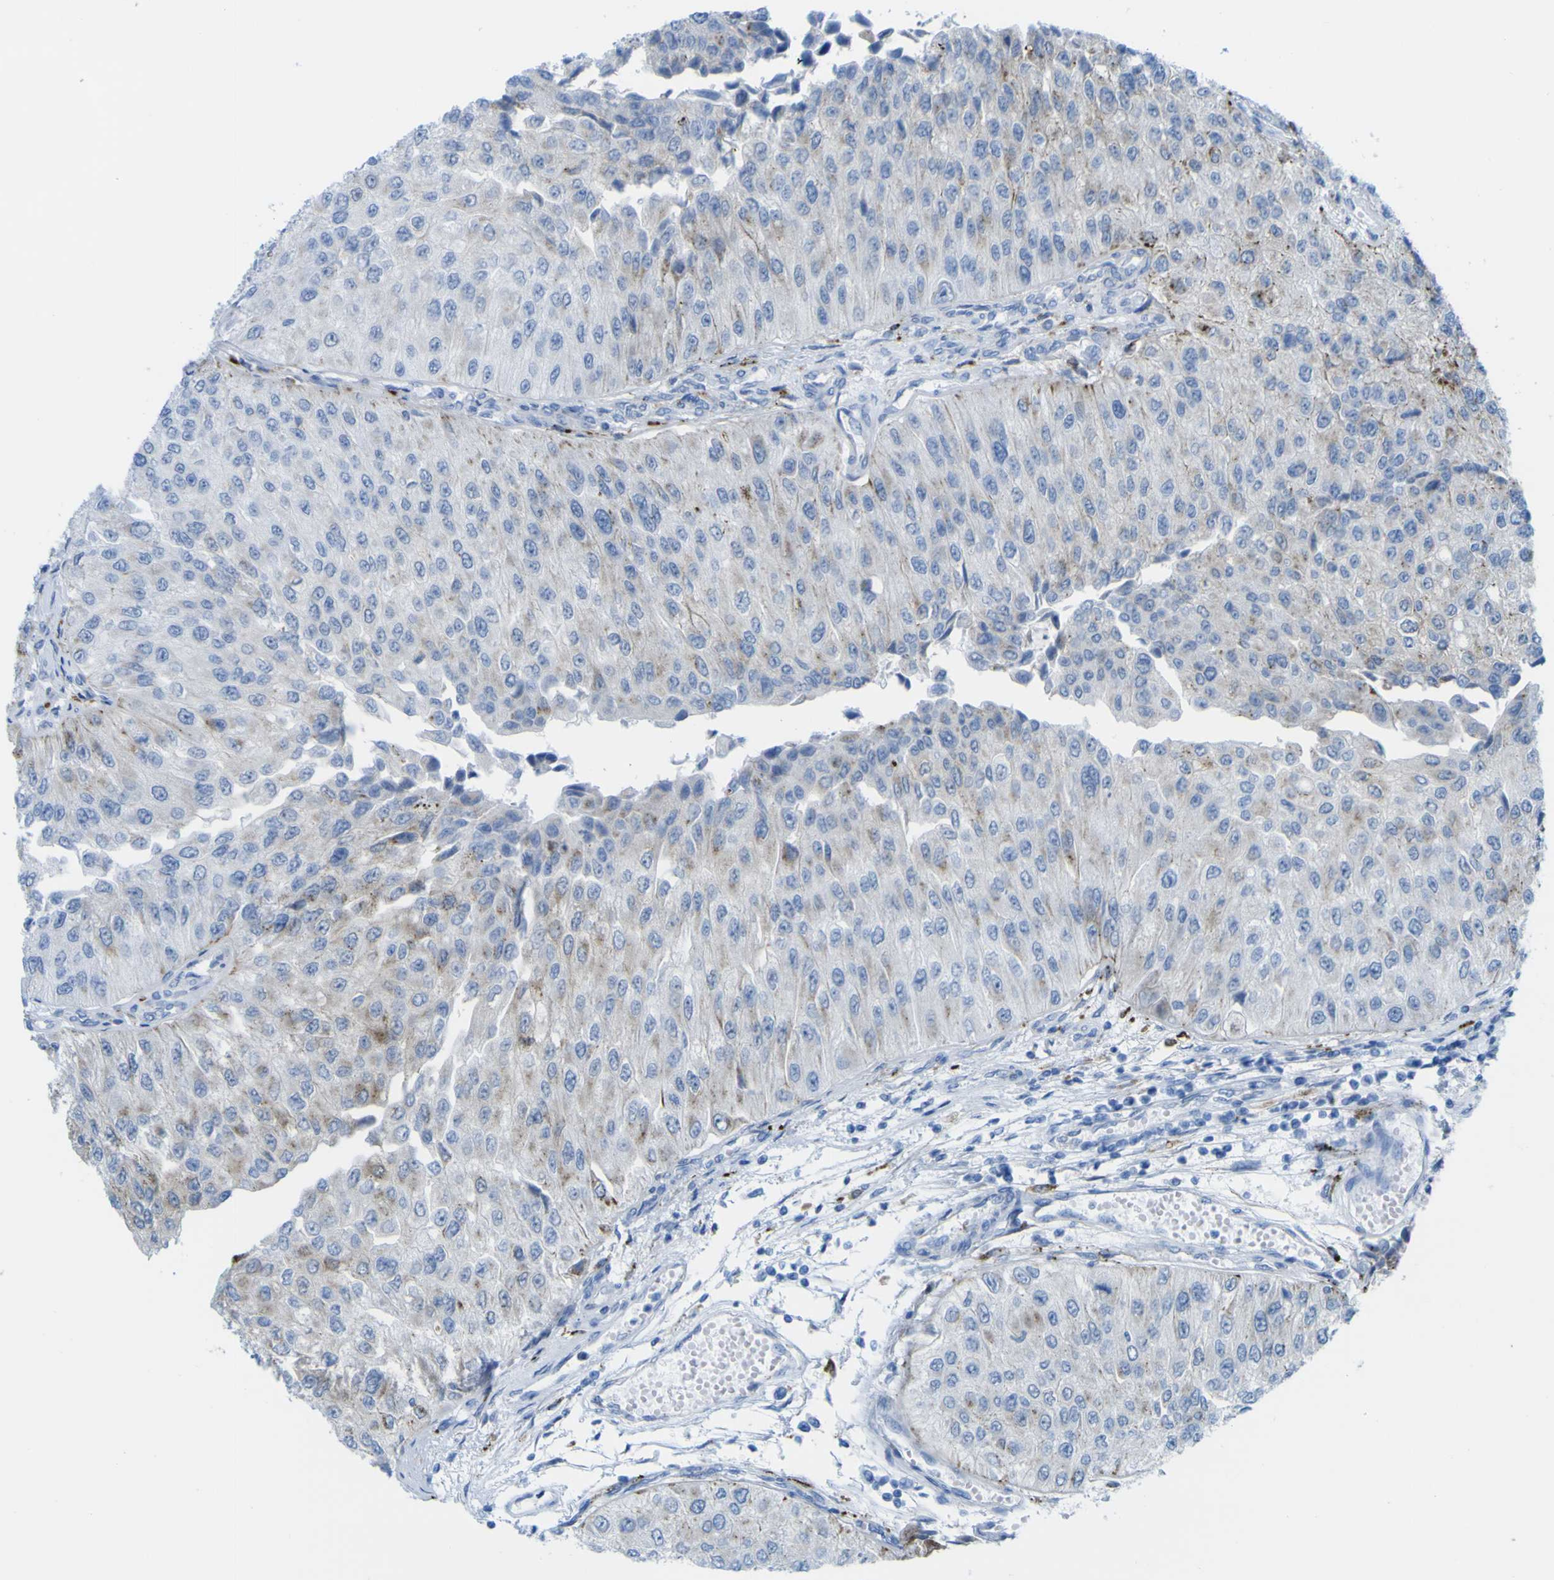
{"staining": {"intensity": "moderate", "quantity": "<25%", "location": "cytoplasmic/membranous"}, "tissue": "urothelial cancer", "cell_type": "Tumor cells", "image_type": "cancer", "snomed": [{"axis": "morphology", "description": "Urothelial carcinoma, High grade"}, {"axis": "topography", "description": "Kidney"}, {"axis": "topography", "description": "Urinary bladder"}], "caption": "The immunohistochemical stain labels moderate cytoplasmic/membranous staining in tumor cells of urothelial carcinoma (high-grade) tissue.", "gene": "PLD3", "patient": {"sex": "male", "age": 77}}